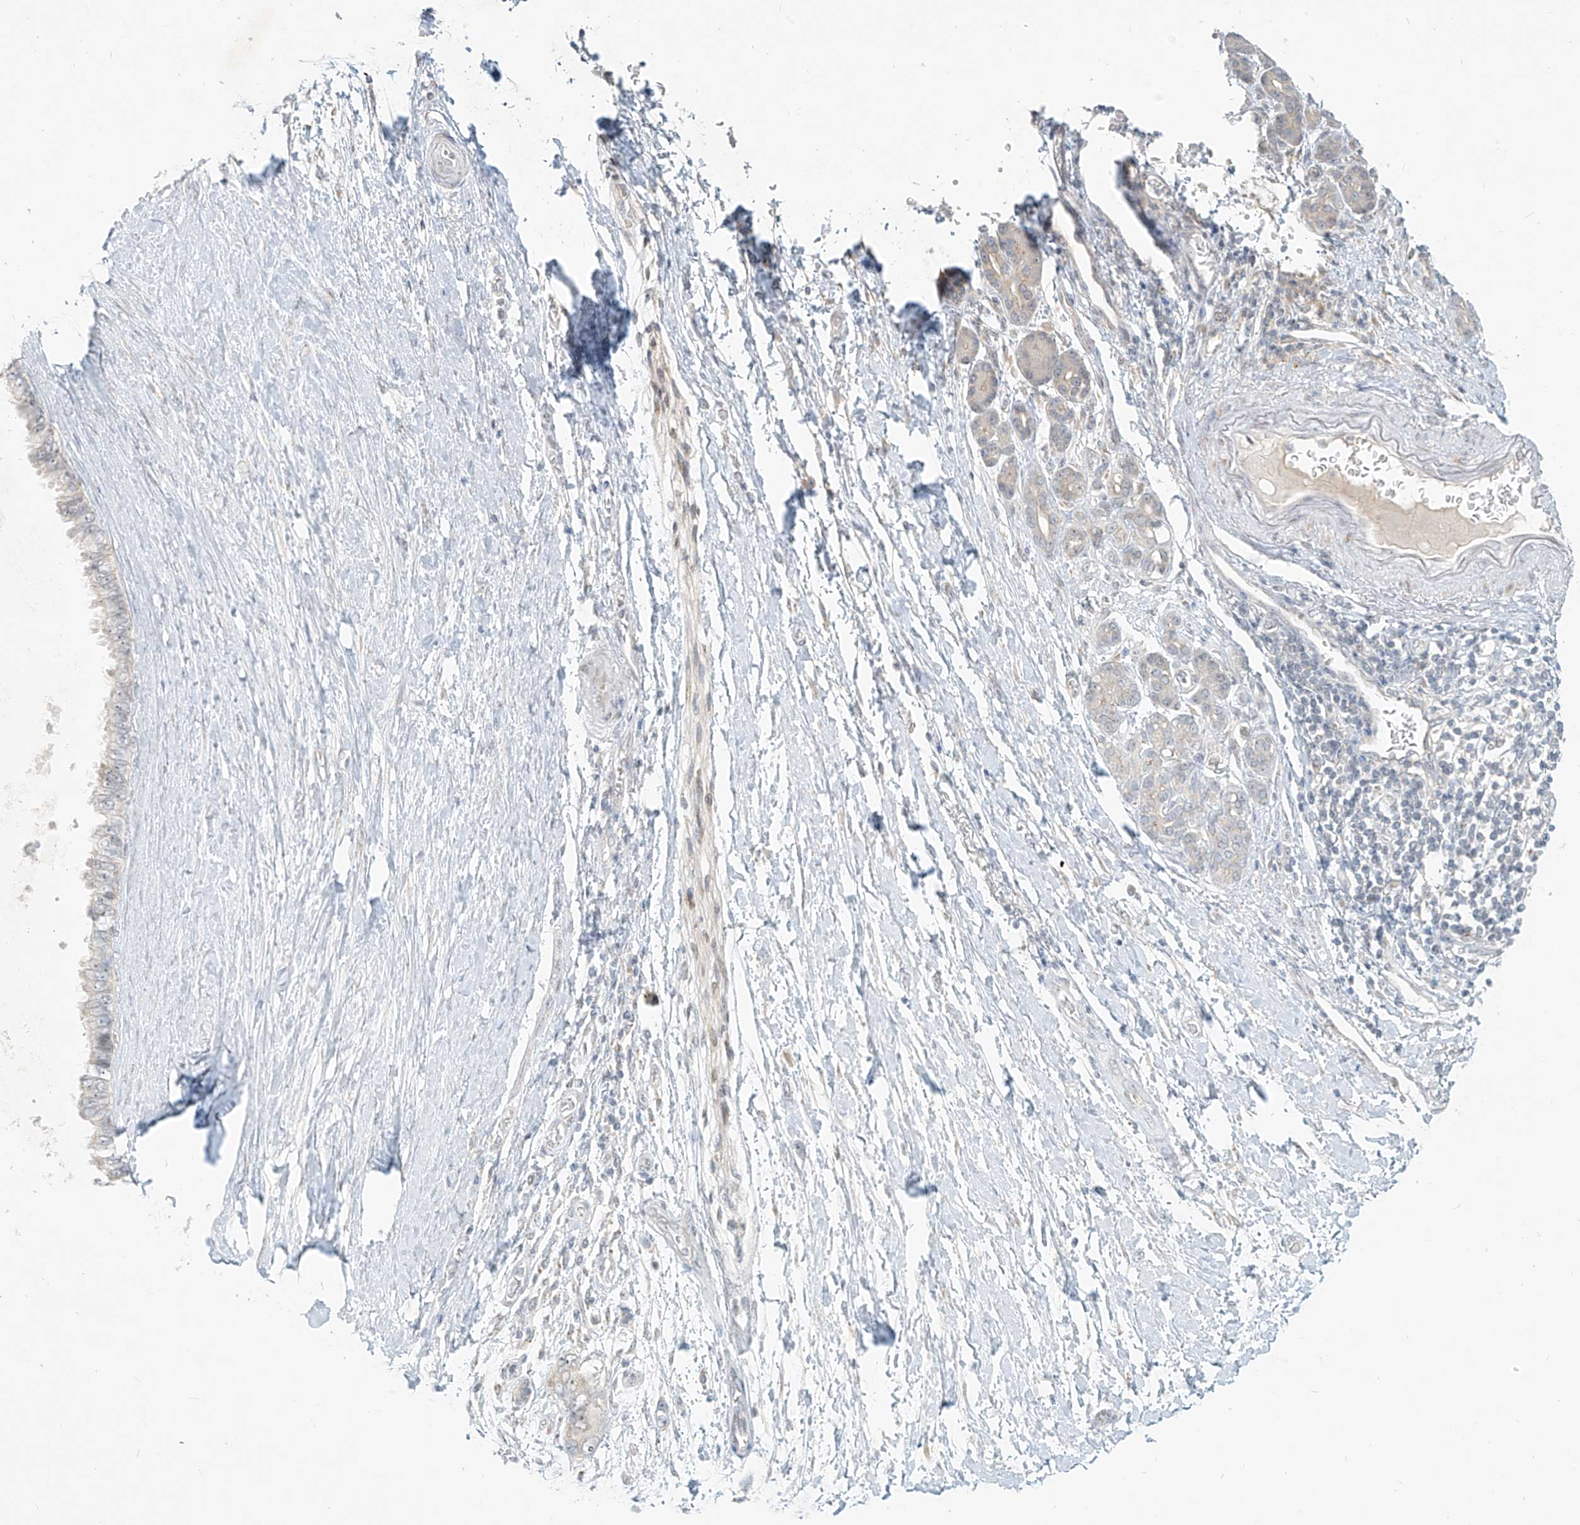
{"staining": {"intensity": "negative", "quantity": "none", "location": "none"}, "tissue": "pancreatic cancer", "cell_type": "Tumor cells", "image_type": "cancer", "snomed": [{"axis": "morphology", "description": "Adenocarcinoma, NOS"}, {"axis": "topography", "description": "Pancreas"}], "caption": "Protein analysis of pancreatic adenocarcinoma shows no significant expression in tumor cells.", "gene": "C2orf42", "patient": {"sex": "female", "age": 72}}